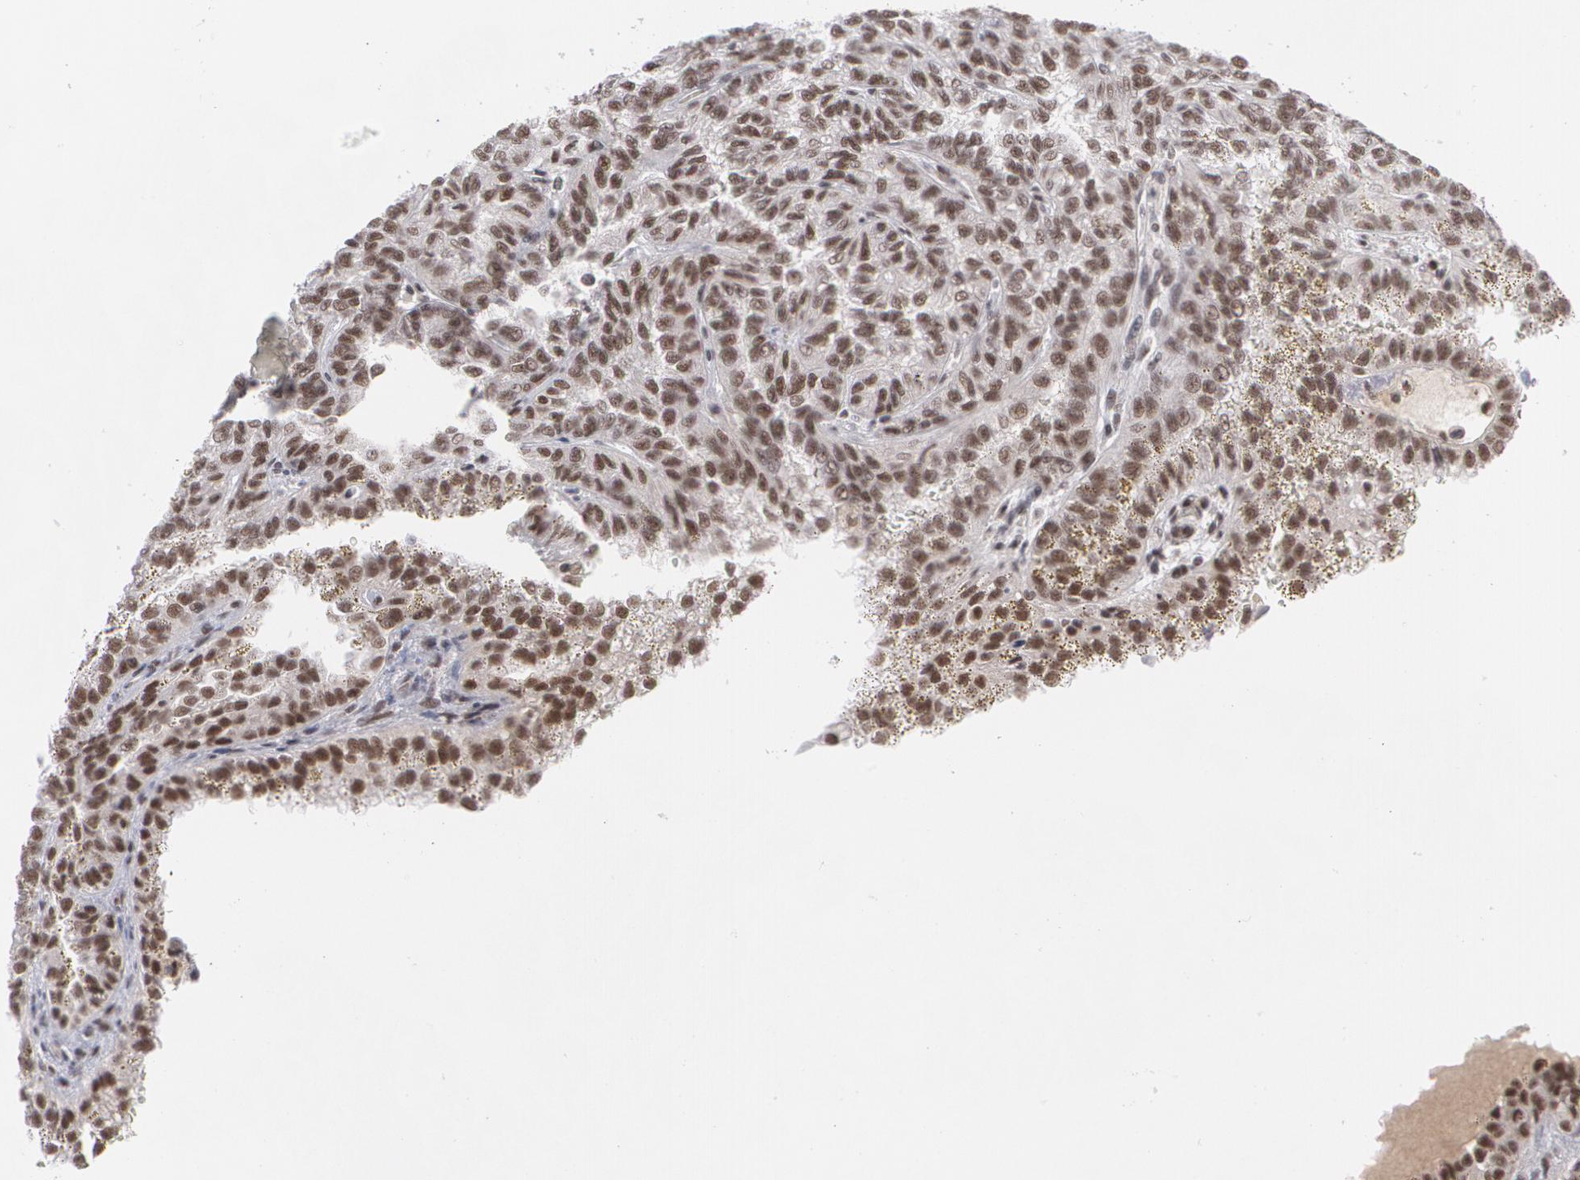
{"staining": {"intensity": "moderate", "quantity": ">75%", "location": "nuclear"}, "tissue": "renal cancer", "cell_type": "Tumor cells", "image_type": "cancer", "snomed": [{"axis": "morphology", "description": "Inflammation, NOS"}, {"axis": "morphology", "description": "Adenocarcinoma, NOS"}, {"axis": "topography", "description": "Kidney"}], "caption": "DAB immunohistochemical staining of renal adenocarcinoma reveals moderate nuclear protein positivity in about >75% of tumor cells.", "gene": "MCL1", "patient": {"sex": "male", "age": 68}}